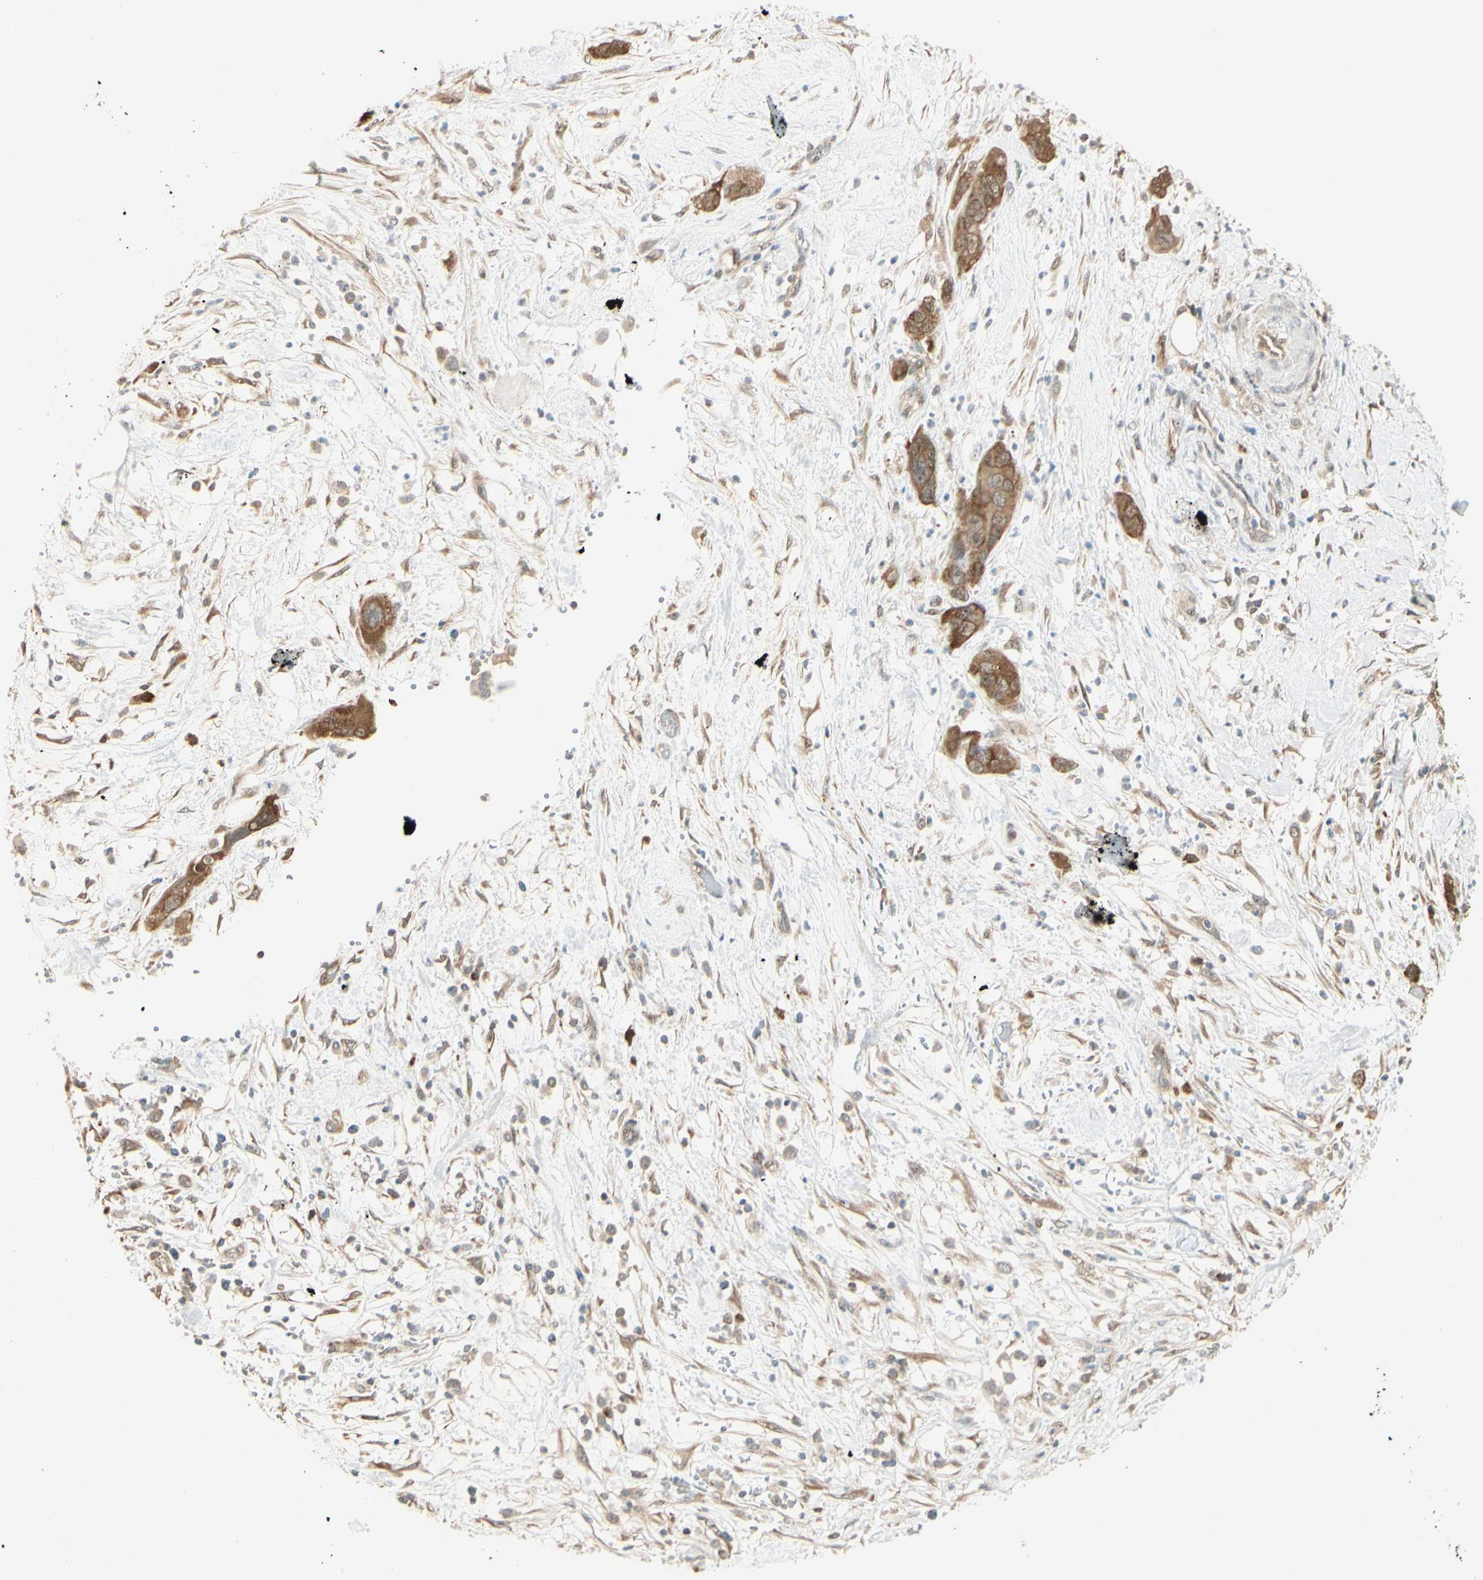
{"staining": {"intensity": "weak", "quantity": ">75%", "location": "cytoplasmic/membranous"}, "tissue": "pancreatic cancer", "cell_type": "Tumor cells", "image_type": "cancer", "snomed": [{"axis": "morphology", "description": "Adenocarcinoma, NOS"}, {"axis": "topography", "description": "Pancreas"}], "caption": "Pancreatic cancer (adenocarcinoma) was stained to show a protein in brown. There is low levels of weak cytoplasmic/membranous expression in about >75% of tumor cells. (brown staining indicates protein expression, while blue staining denotes nuclei).", "gene": "IPO5", "patient": {"sex": "female", "age": 71}}